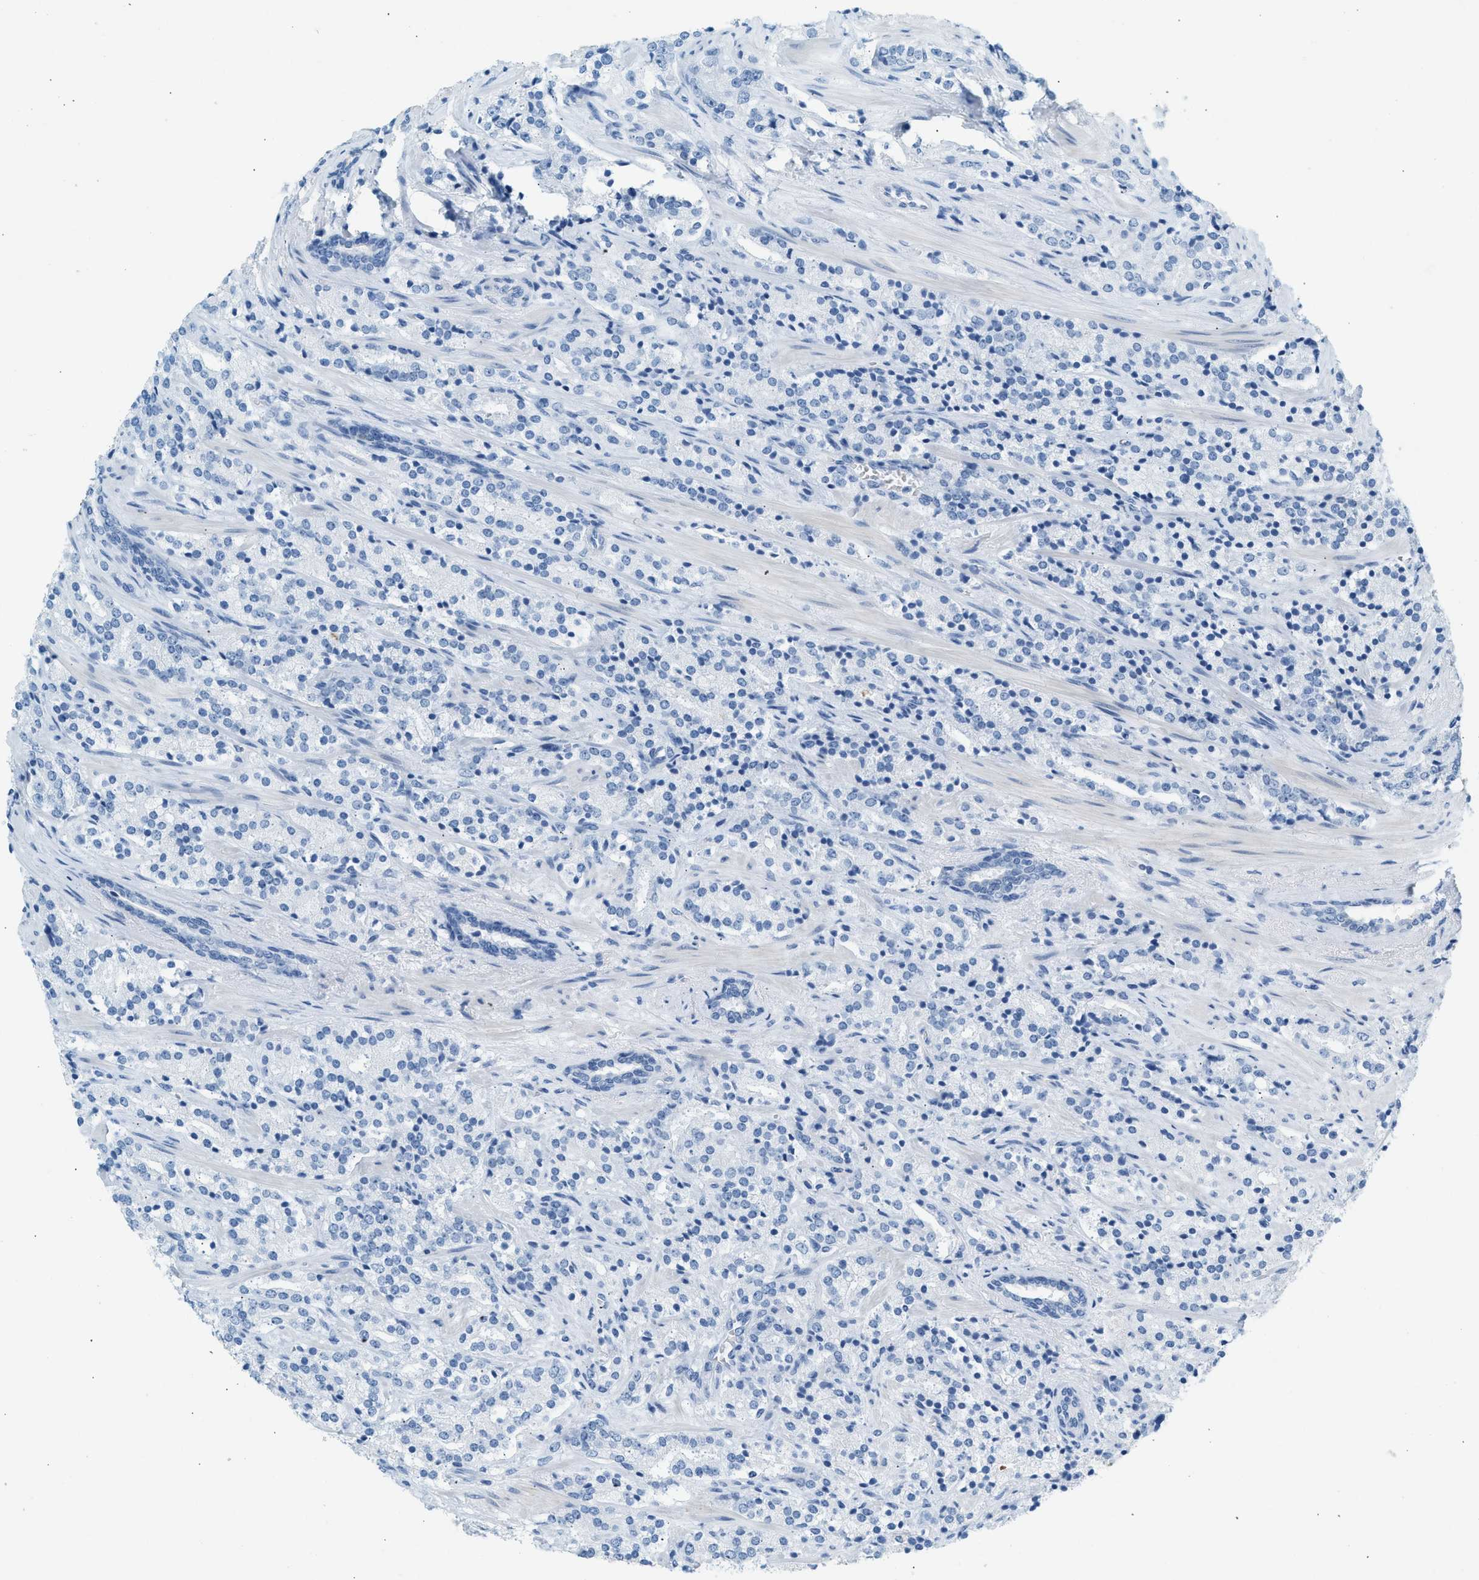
{"staining": {"intensity": "negative", "quantity": "none", "location": "none"}, "tissue": "prostate cancer", "cell_type": "Tumor cells", "image_type": "cancer", "snomed": [{"axis": "morphology", "description": "Adenocarcinoma, High grade"}, {"axis": "topography", "description": "Prostate"}], "caption": "There is no significant expression in tumor cells of prostate cancer (adenocarcinoma (high-grade)).", "gene": "HHATL", "patient": {"sex": "male", "age": 71}}